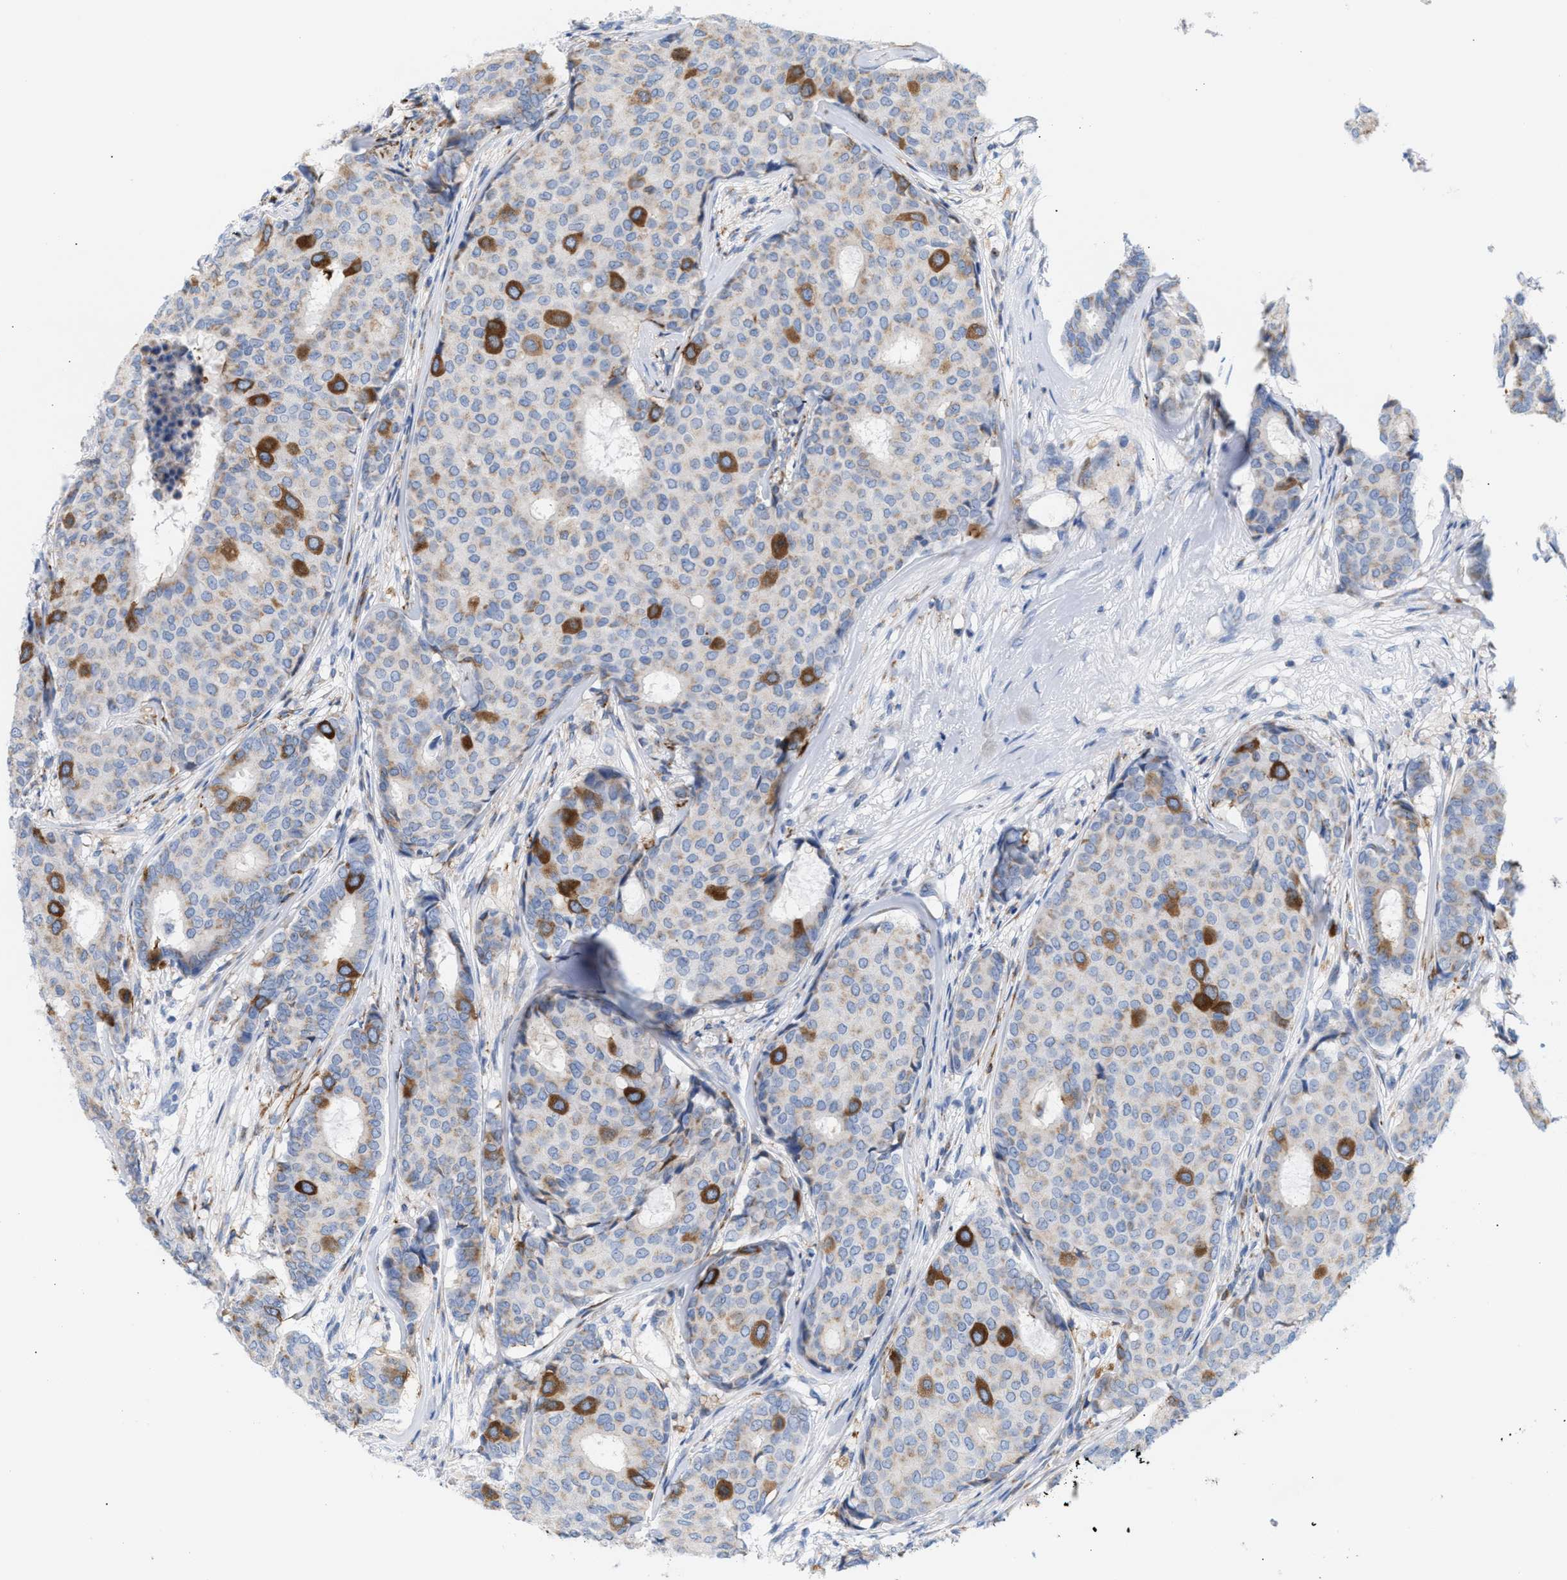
{"staining": {"intensity": "strong", "quantity": "<25%", "location": "cytoplasmic/membranous"}, "tissue": "breast cancer", "cell_type": "Tumor cells", "image_type": "cancer", "snomed": [{"axis": "morphology", "description": "Duct carcinoma"}, {"axis": "topography", "description": "Breast"}], "caption": "Immunohistochemical staining of human breast infiltrating ductal carcinoma reveals strong cytoplasmic/membranous protein expression in about <25% of tumor cells.", "gene": "TACC3", "patient": {"sex": "female", "age": 75}}